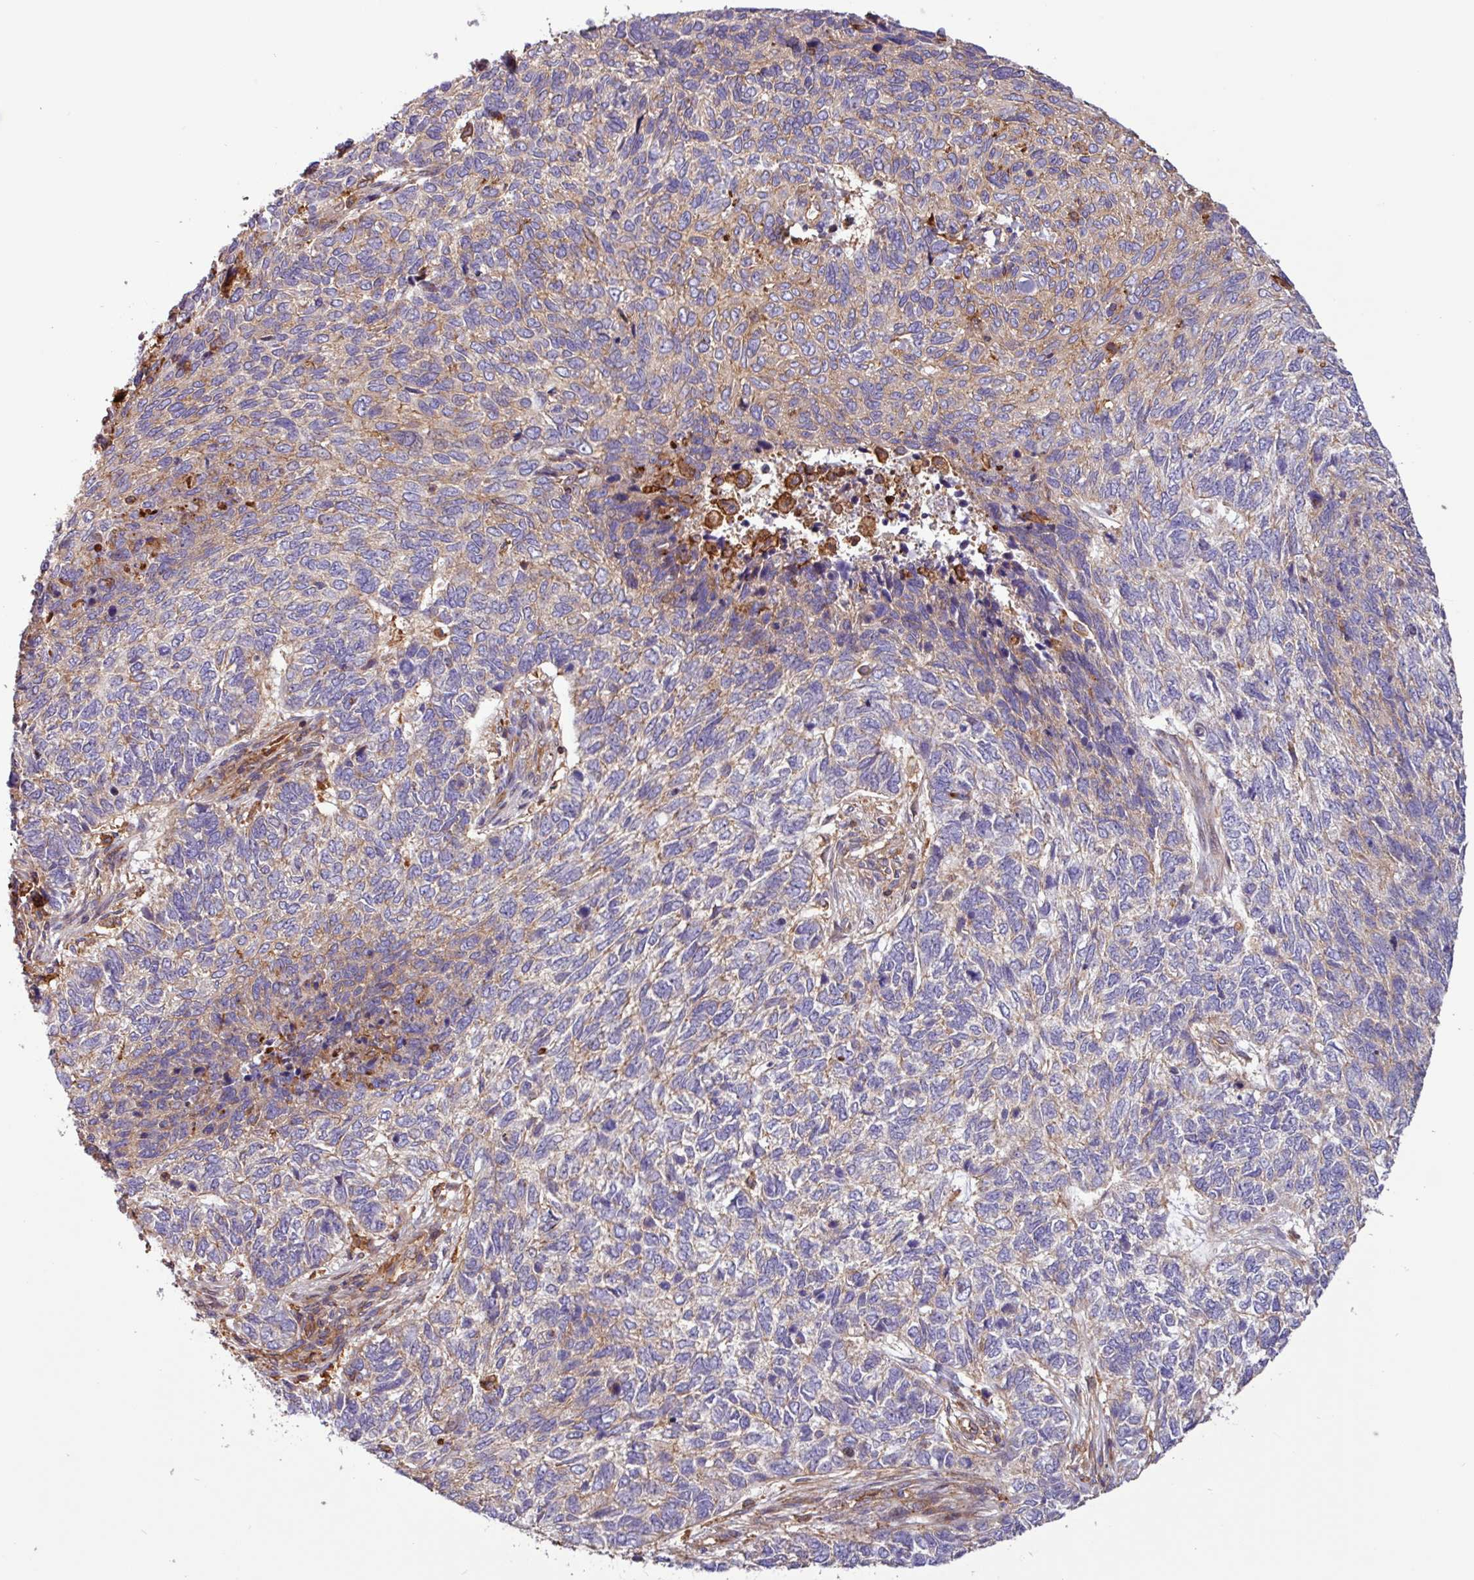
{"staining": {"intensity": "weak", "quantity": "25%-75%", "location": "cytoplasmic/membranous"}, "tissue": "skin cancer", "cell_type": "Tumor cells", "image_type": "cancer", "snomed": [{"axis": "morphology", "description": "Basal cell carcinoma"}, {"axis": "topography", "description": "Skin"}], "caption": "Skin basal cell carcinoma tissue reveals weak cytoplasmic/membranous staining in about 25%-75% of tumor cells, visualized by immunohistochemistry.", "gene": "ACTR3", "patient": {"sex": "female", "age": 65}}